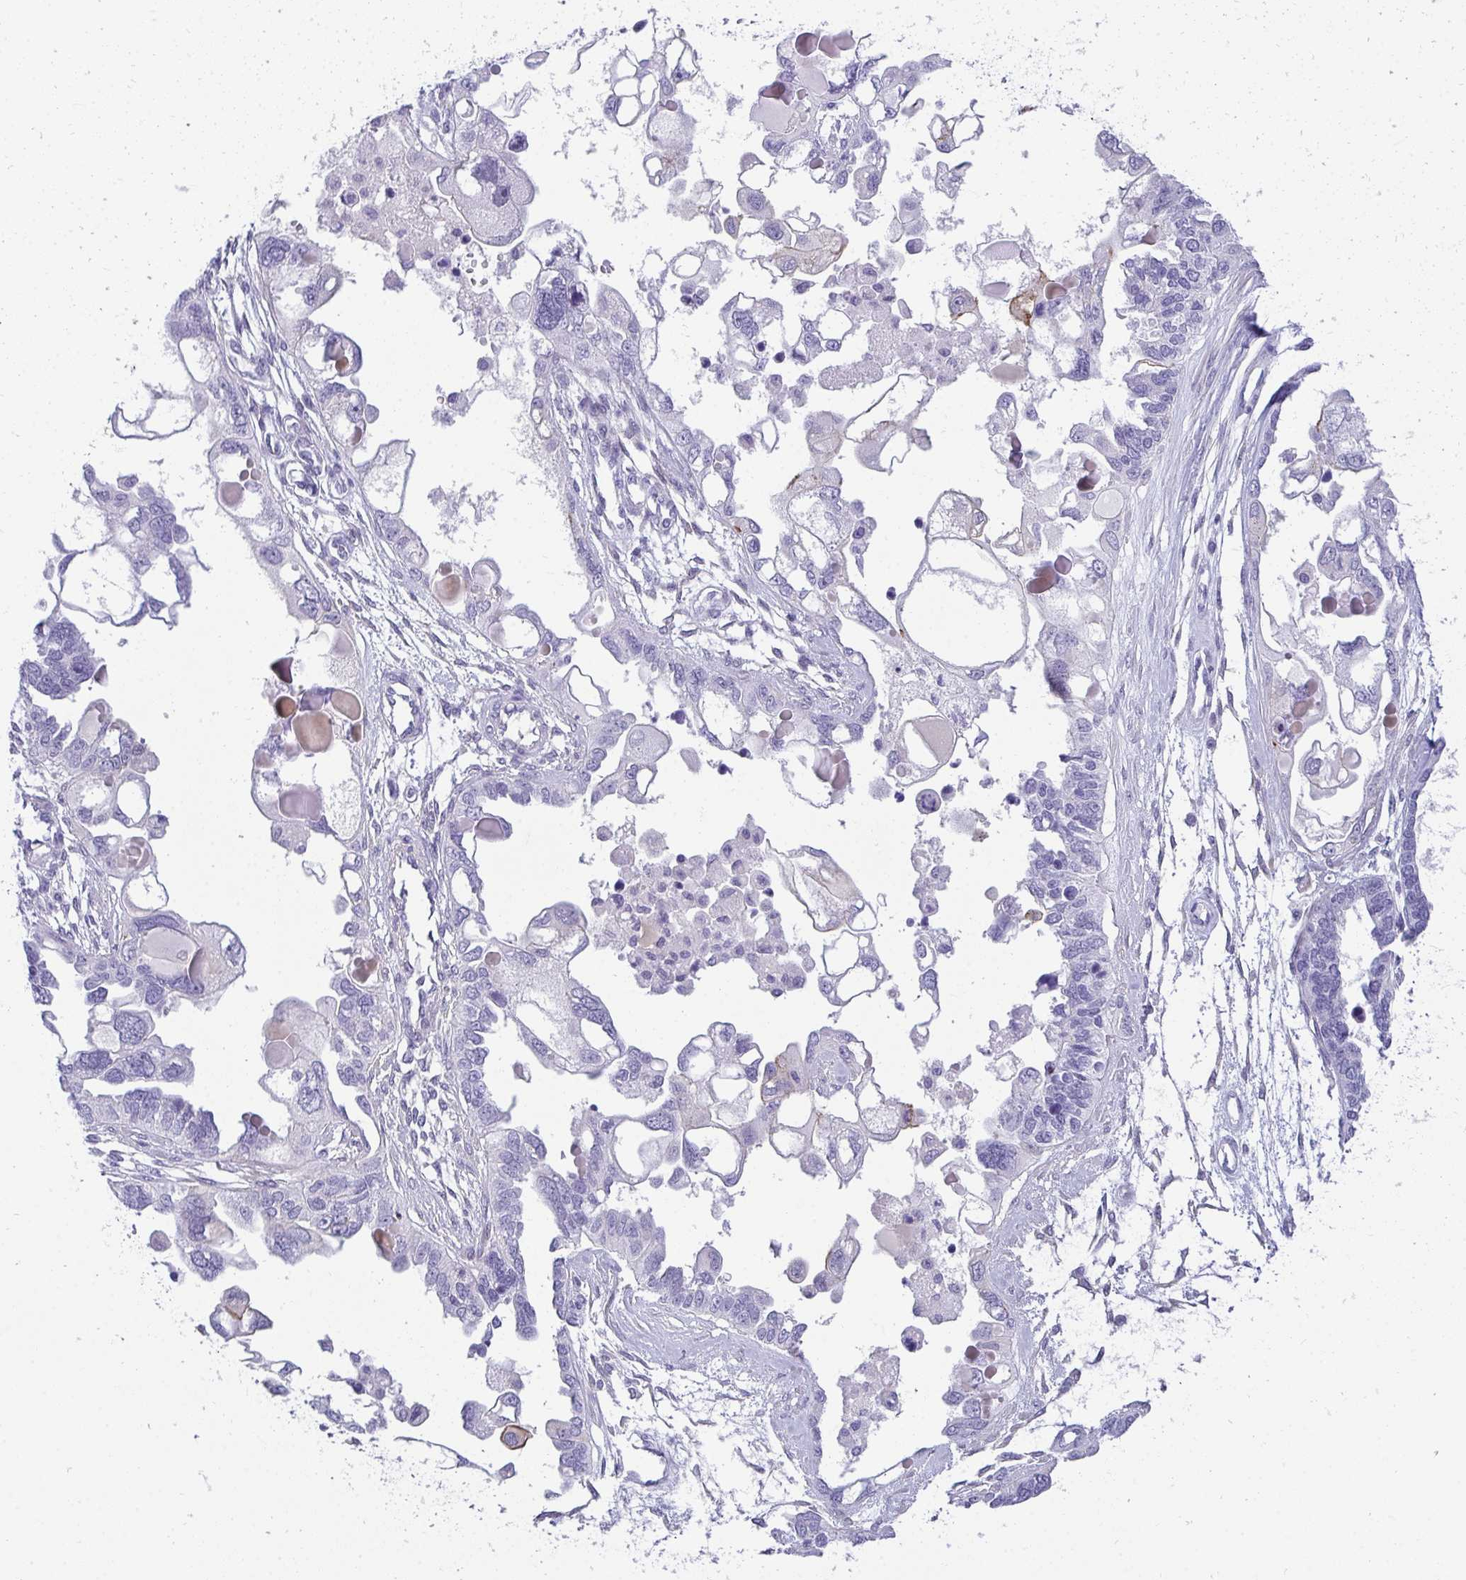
{"staining": {"intensity": "negative", "quantity": "none", "location": "none"}, "tissue": "ovarian cancer", "cell_type": "Tumor cells", "image_type": "cancer", "snomed": [{"axis": "morphology", "description": "Cystadenocarcinoma, serous, NOS"}, {"axis": "topography", "description": "Ovary"}], "caption": "Ovarian cancer (serous cystadenocarcinoma) was stained to show a protein in brown. There is no significant positivity in tumor cells.", "gene": "AK5", "patient": {"sex": "female", "age": 51}}